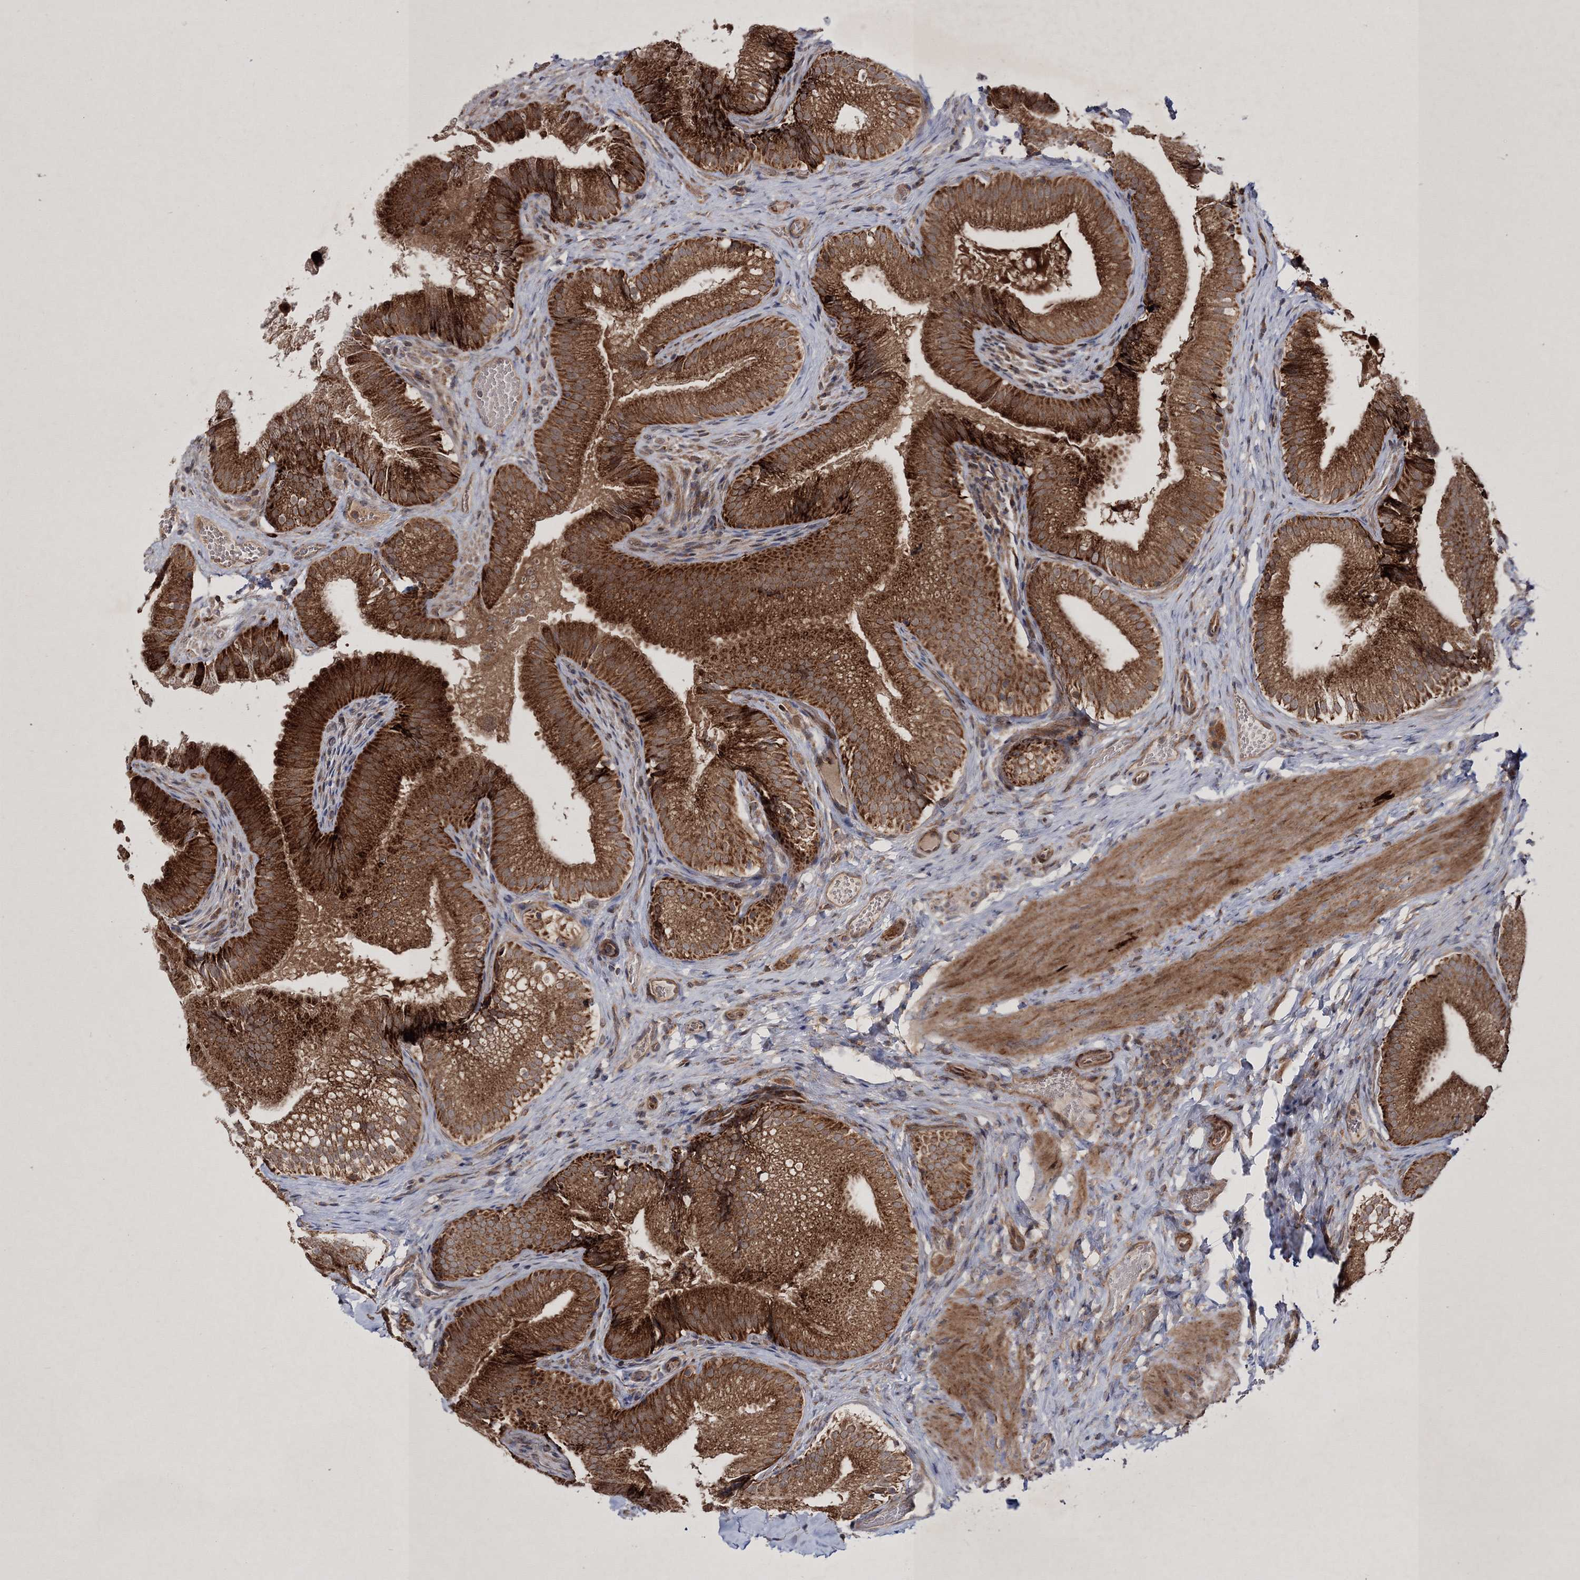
{"staining": {"intensity": "strong", "quantity": ">75%", "location": "cytoplasmic/membranous"}, "tissue": "gallbladder", "cell_type": "Glandular cells", "image_type": "normal", "snomed": [{"axis": "morphology", "description": "Normal tissue, NOS"}, {"axis": "topography", "description": "Gallbladder"}], "caption": "Immunohistochemistry (IHC) of benign human gallbladder displays high levels of strong cytoplasmic/membranous expression in about >75% of glandular cells. Using DAB (brown) and hematoxylin (blue) stains, captured at high magnification using brightfield microscopy.", "gene": "SCRN3", "patient": {"sex": "female", "age": 30}}